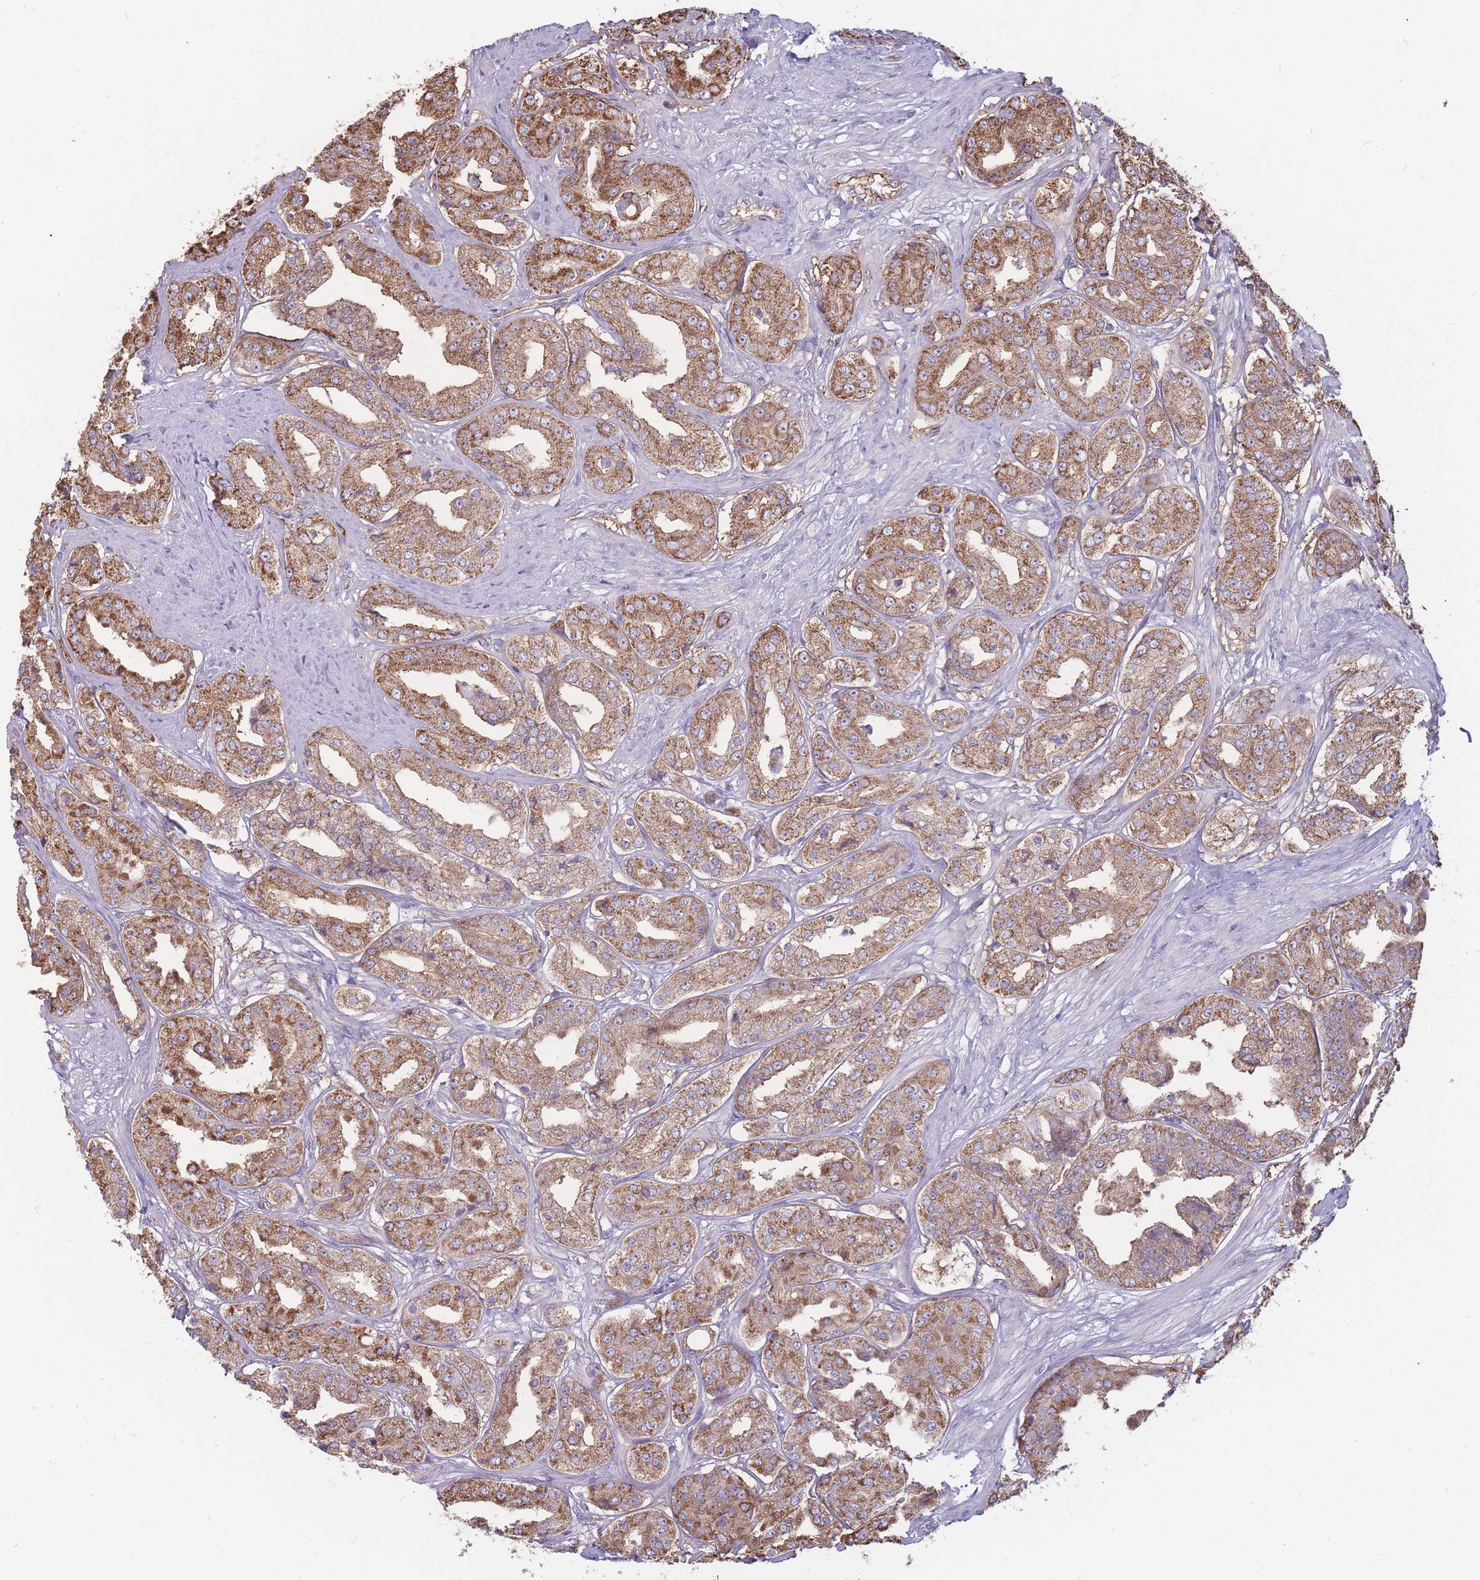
{"staining": {"intensity": "moderate", "quantity": ">75%", "location": "cytoplasmic/membranous"}, "tissue": "prostate cancer", "cell_type": "Tumor cells", "image_type": "cancer", "snomed": [{"axis": "morphology", "description": "Adenocarcinoma, High grade"}, {"axis": "topography", "description": "Prostate"}], "caption": "The photomicrograph reveals immunohistochemical staining of adenocarcinoma (high-grade) (prostate). There is moderate cytoplasmic/membranous staining is seen in approximately >75% of tumor cells.", "gene": "GNA11", "patient": {"sex": "male", "age": 63}}